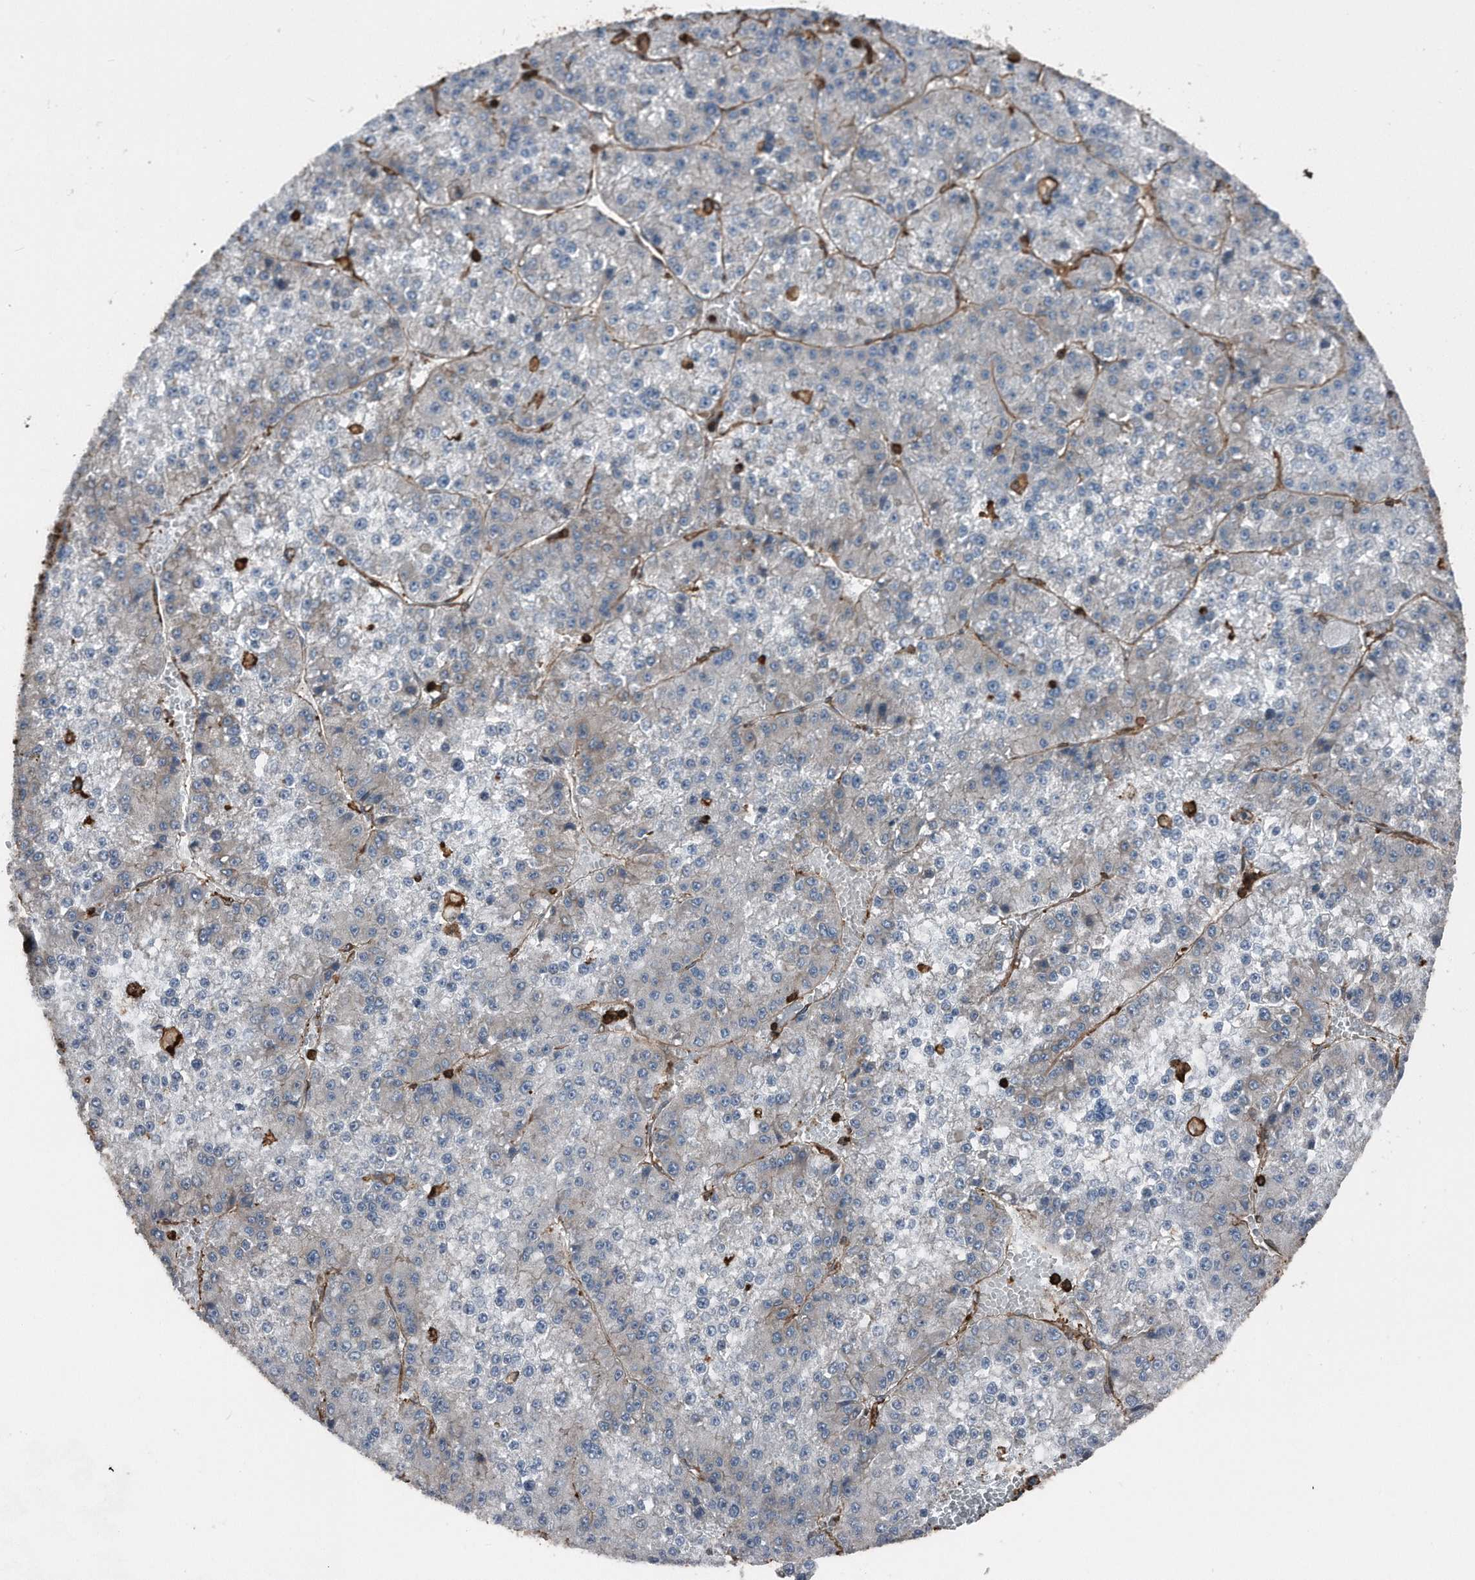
{"staining": {"intensity": "weak", "quantity": "<25%", "location": "cytoplasmic/membranous"}, "tissue": "liver cancer", "cell_type": "Tumor cells", "image_type": "cancer", "snomed": [{"axis": "morphology", "description": "Carcinoma, Hepatocellular, NOS"}, {"axis": "topography", "description": "Liver"}], "caption": "Immunohistochemistry (IHC) image of neoplastic tissue: liver hepatocellular carcinoma stained with DAB (3,3'-diaminobenzidine) exhibits no significant protein expression in tumor cells.", "gene": "RSPO3", "patient": {"sex": "female", "age": 73}}